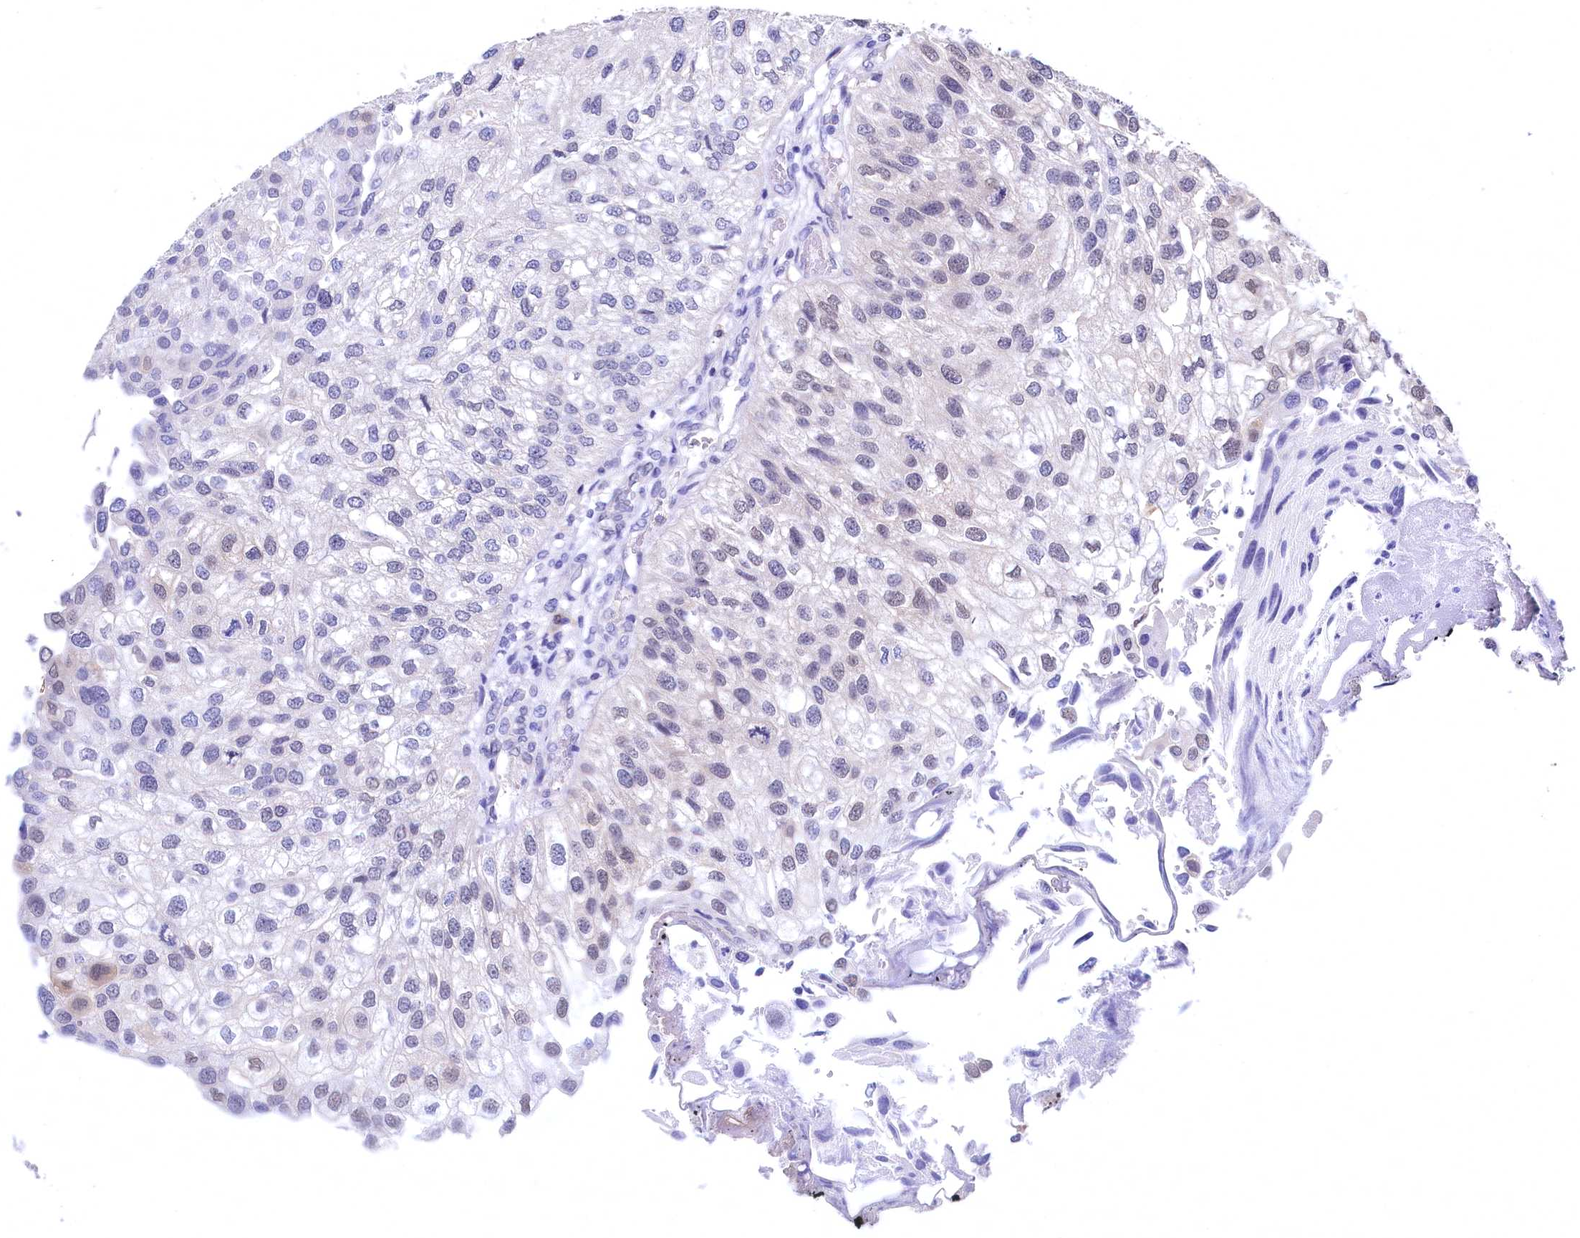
{"staining": {"intensity": "negative", "quantity": "none", "location": "none"}, "tissue": "urothelial cancer", "cell_type": "Tumor cells", "image_type": "cancer", "snomed": [{"axis": "morphology", "description": "Urothelial carcinoma, Low grade"}, {"axis": "topography", "description": "Urinary bladder"}], "caption": "DAB immunohistochemical staining of human urothelial carcinoma (low-grade) displays no significant expression in tumor cells.", "gene": "C11orf54", "patient": {"sex": "female", "age": 89}}